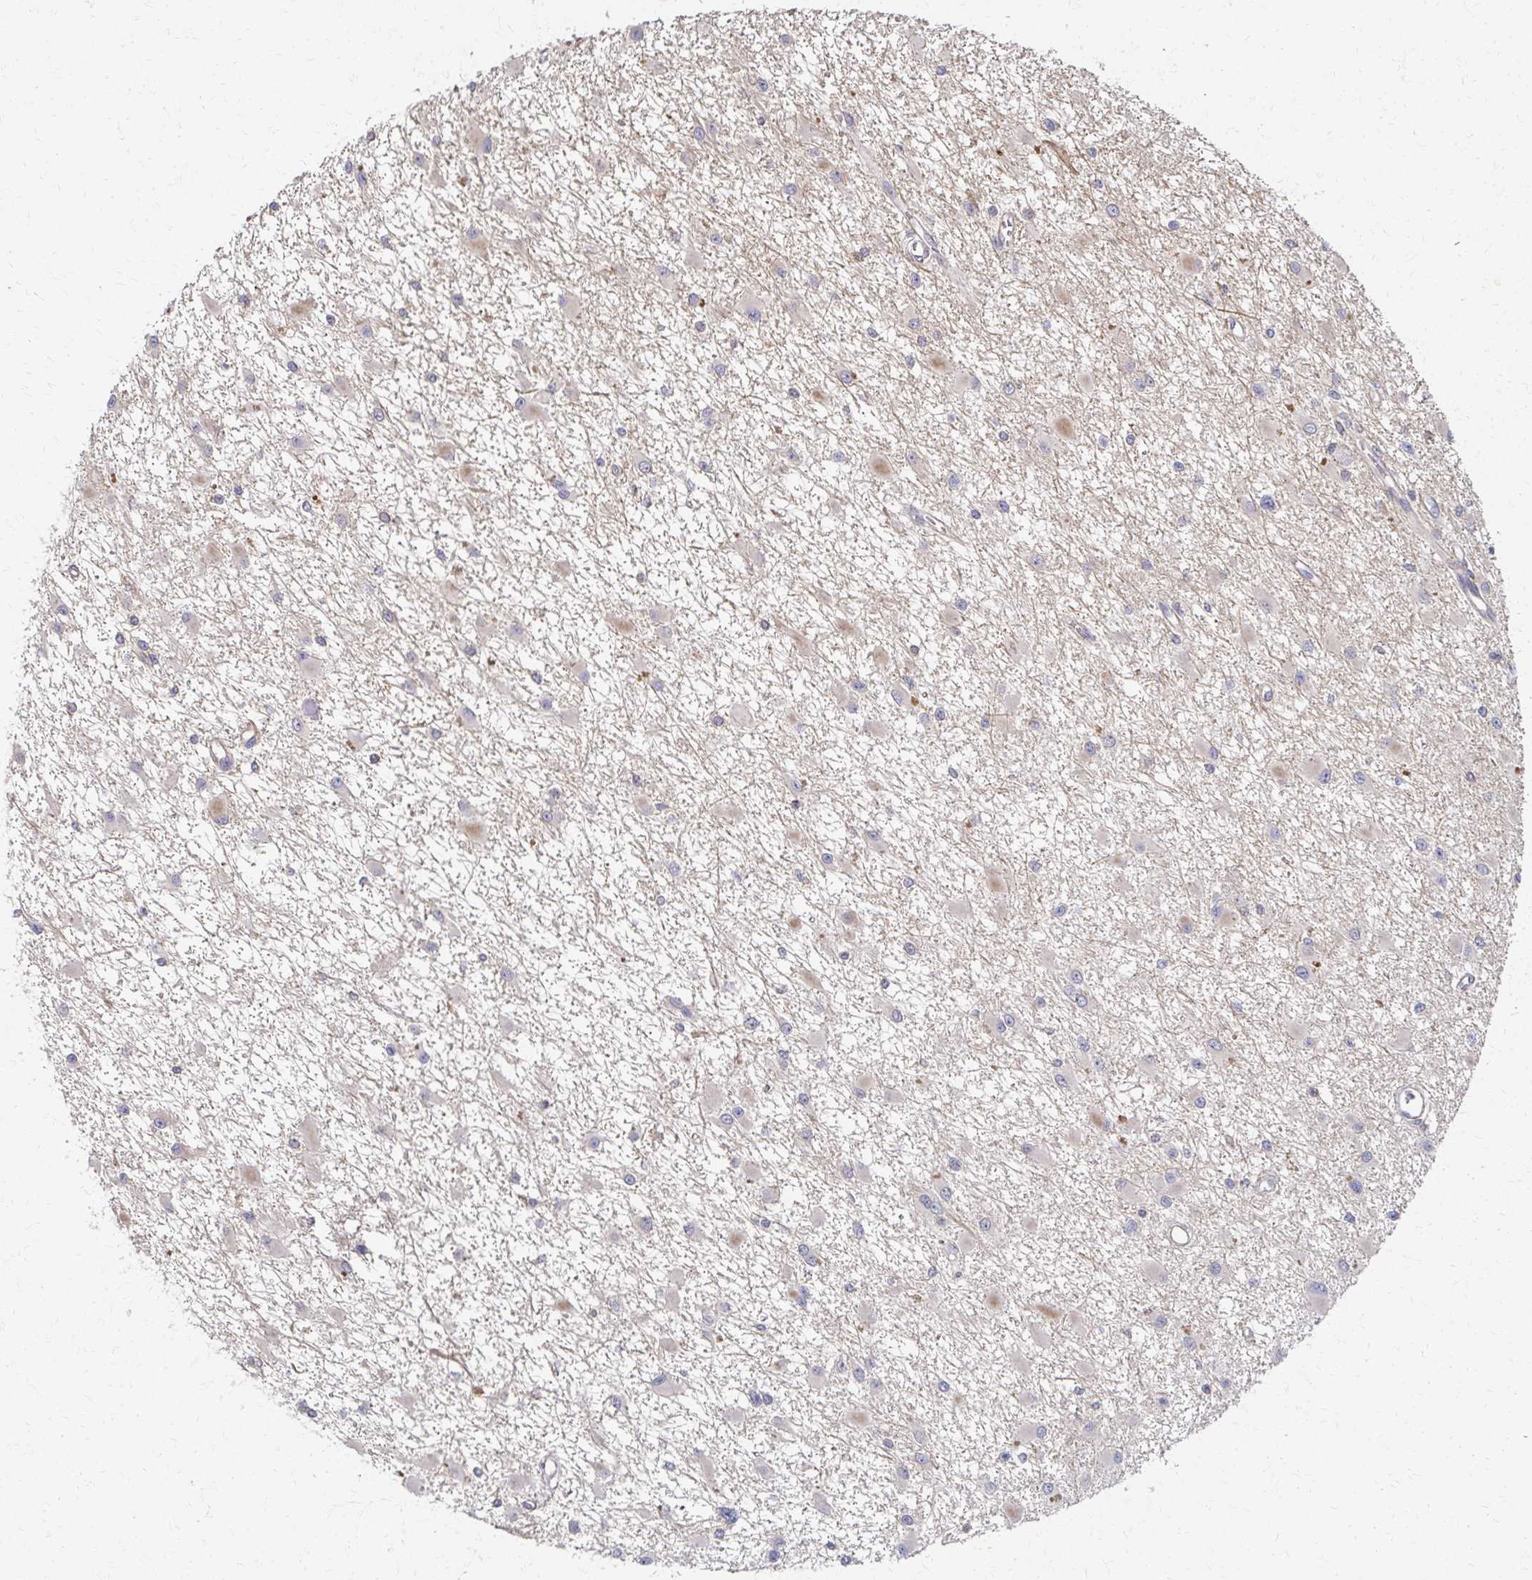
{"staining": {"intensity": "negative", "quantity": "none", "location": "none"}, "tissue": "glioma", "cell_type": "Tumor cells", "image_type": "cancer", "snomed": [{"axis": "morphology", "description": "Glioma, malignant, High grade"}, {"axis": "topography", "description": "Brain"}], "caption": "Tumor cells are negative for brown protein staining in malignant glioma (high-grade).", "gene": "EOLA2", "patient": {"sex": "male", "age": 54}}